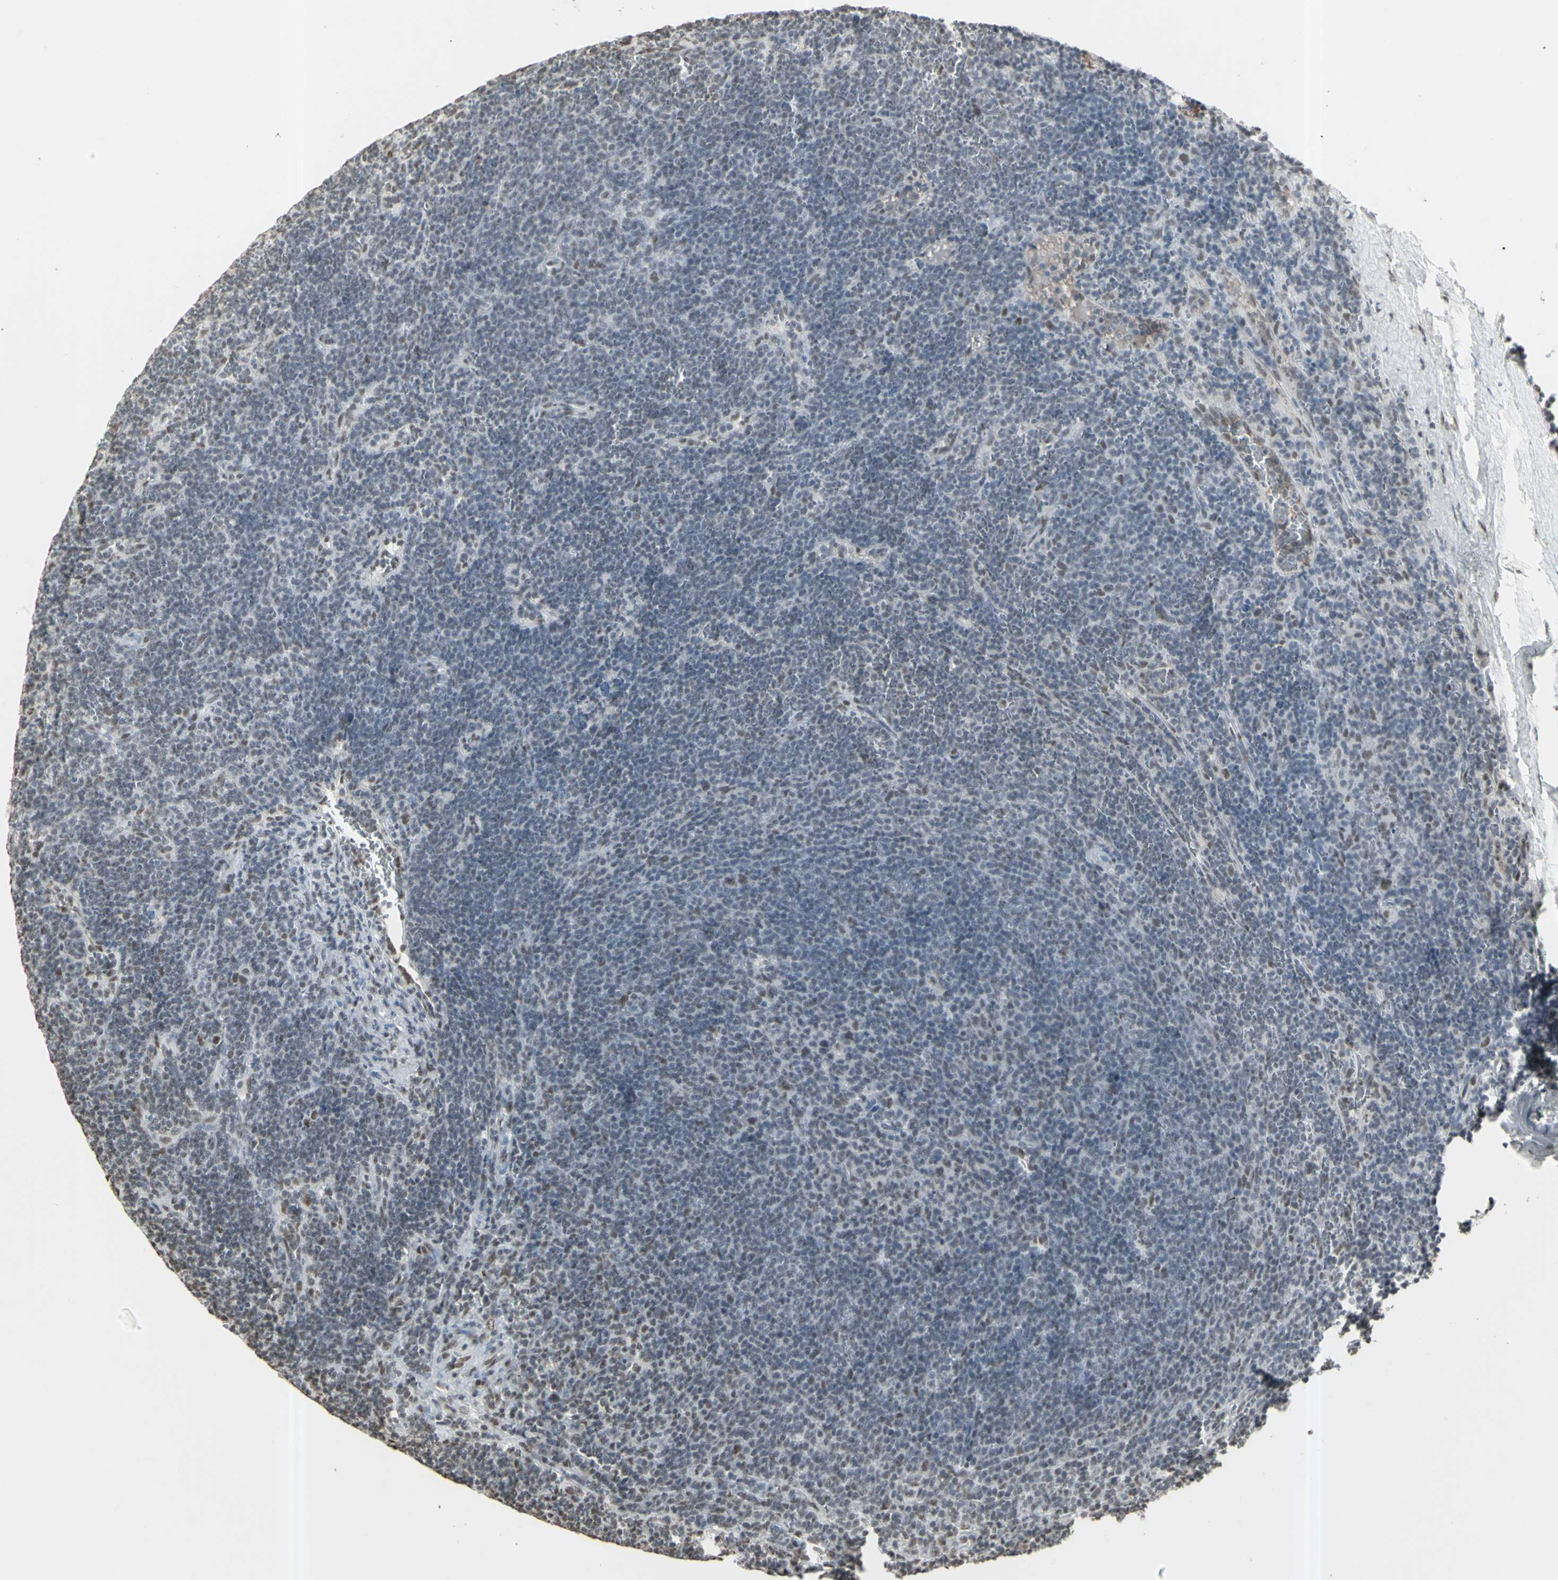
{"staining": {"intensity": "weak", "quantity": "<25%", "location": "nuclear"}, "tissue": "lymphoma", "cell_type": "Tumor cells", "image_type": "cancer", "snomed": [{"axis": "morphology", "description": "Malignant lymphoma, non-Hodgkin's type, Low grade"}, {"axis": "topography", "description": "Spleen"}], "caption": "Image shows no significant protein staining in tumor cells of lymphoma.", "gene": "TRIM28", "patient": {"sex": "female", "age": 50}}